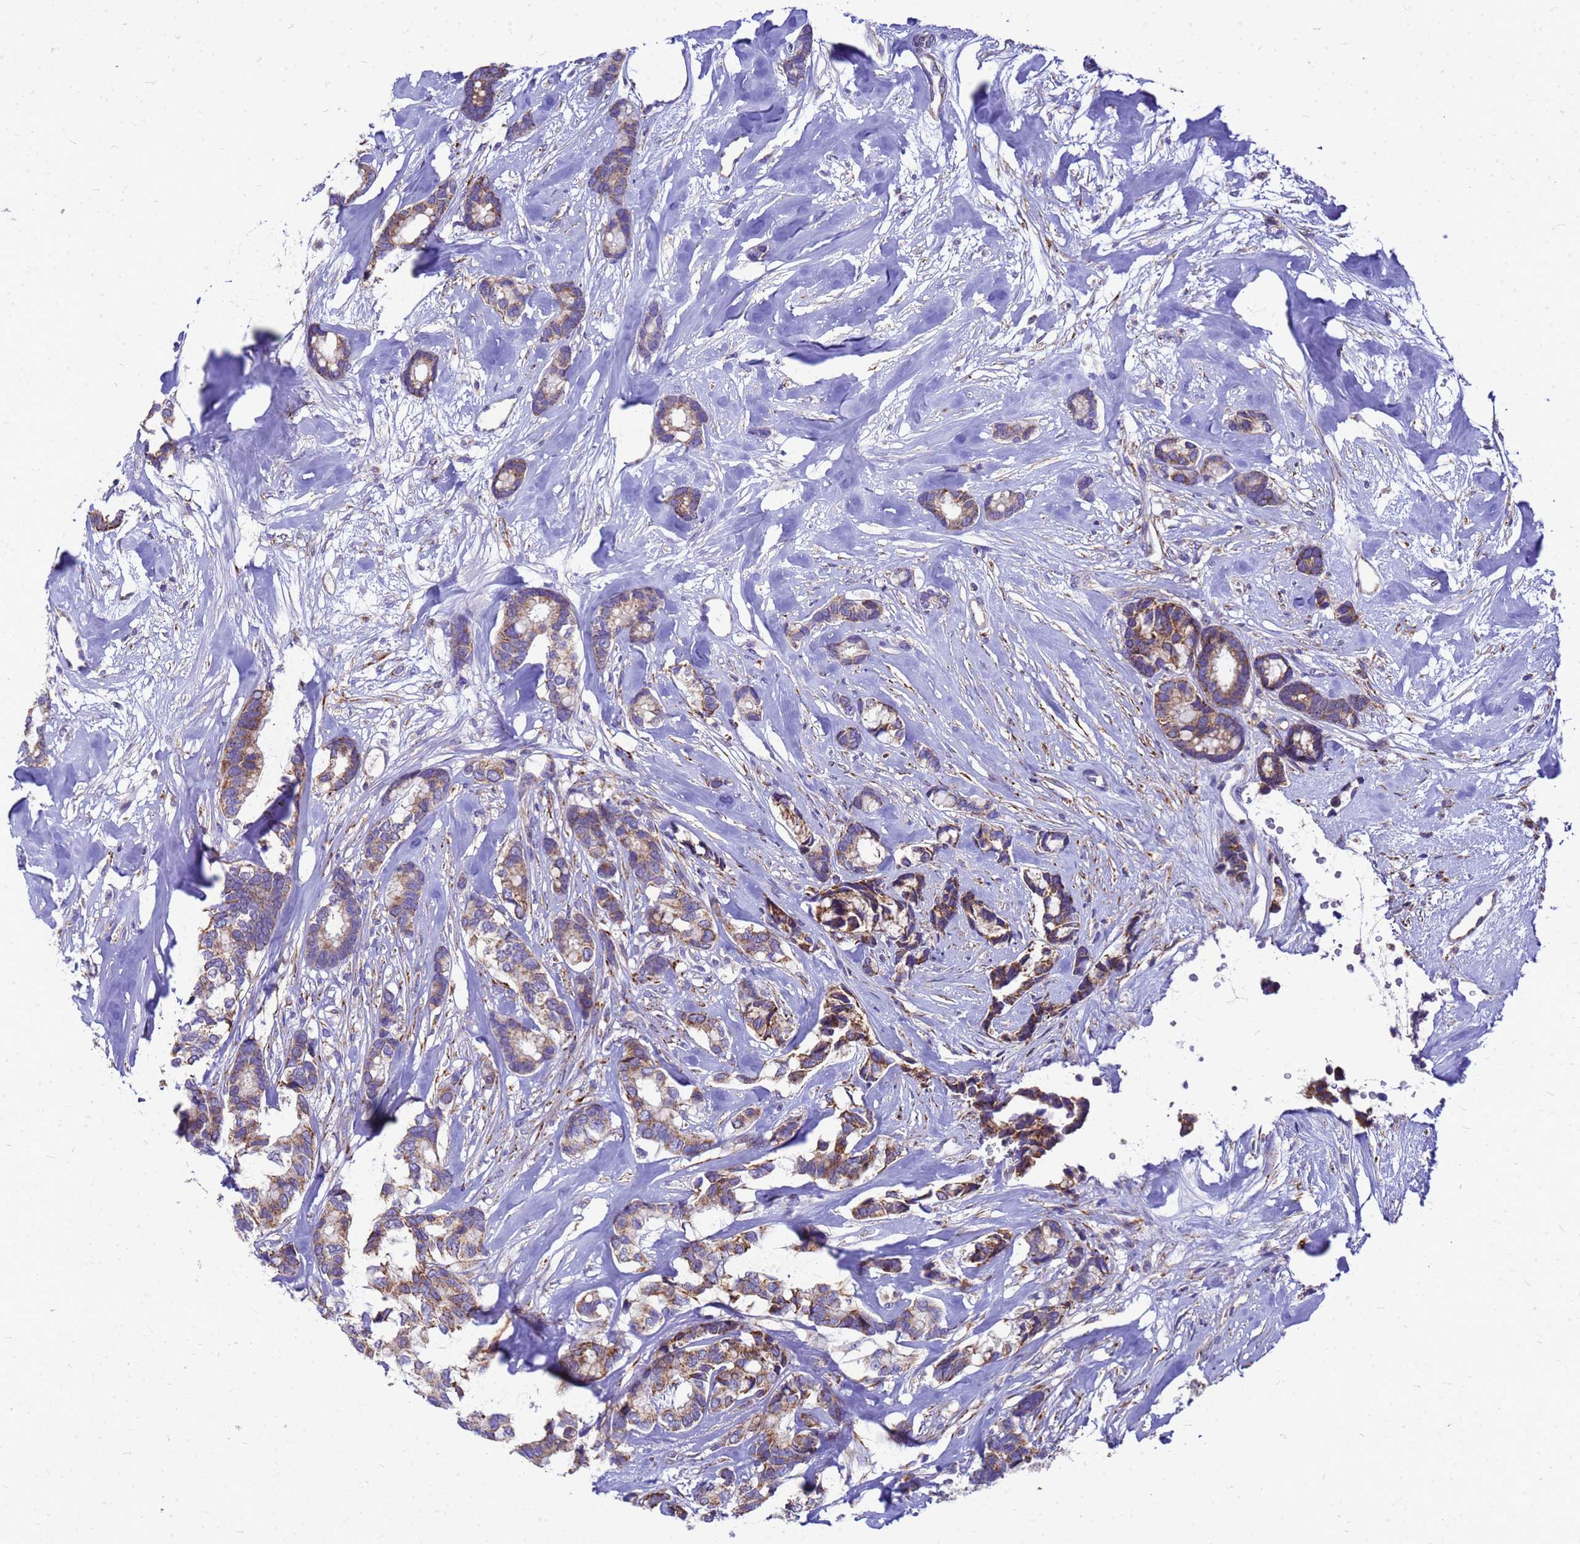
{"staining": {"intensity": "moderate", "quantity": ">75%", "location": "cytoplasmic/membranous"}, "tissue": "breast cancer", "cell_type": "Tumor cells", "image_type": "cancer", "snomed": [{"axis": "morphology", "description": "Duct carcinoma"}, {"axis": "topography", "description": "Breast"}], "caption": "Human infiltrating ductal carcinoma (breast) stained for a protein (brown) shows moderate cytoplasmic/membranous positive positivity in approximately >75% of tumor cells.", "gene": "CMC4", "patient": {"sex": "female", "age": 87}}